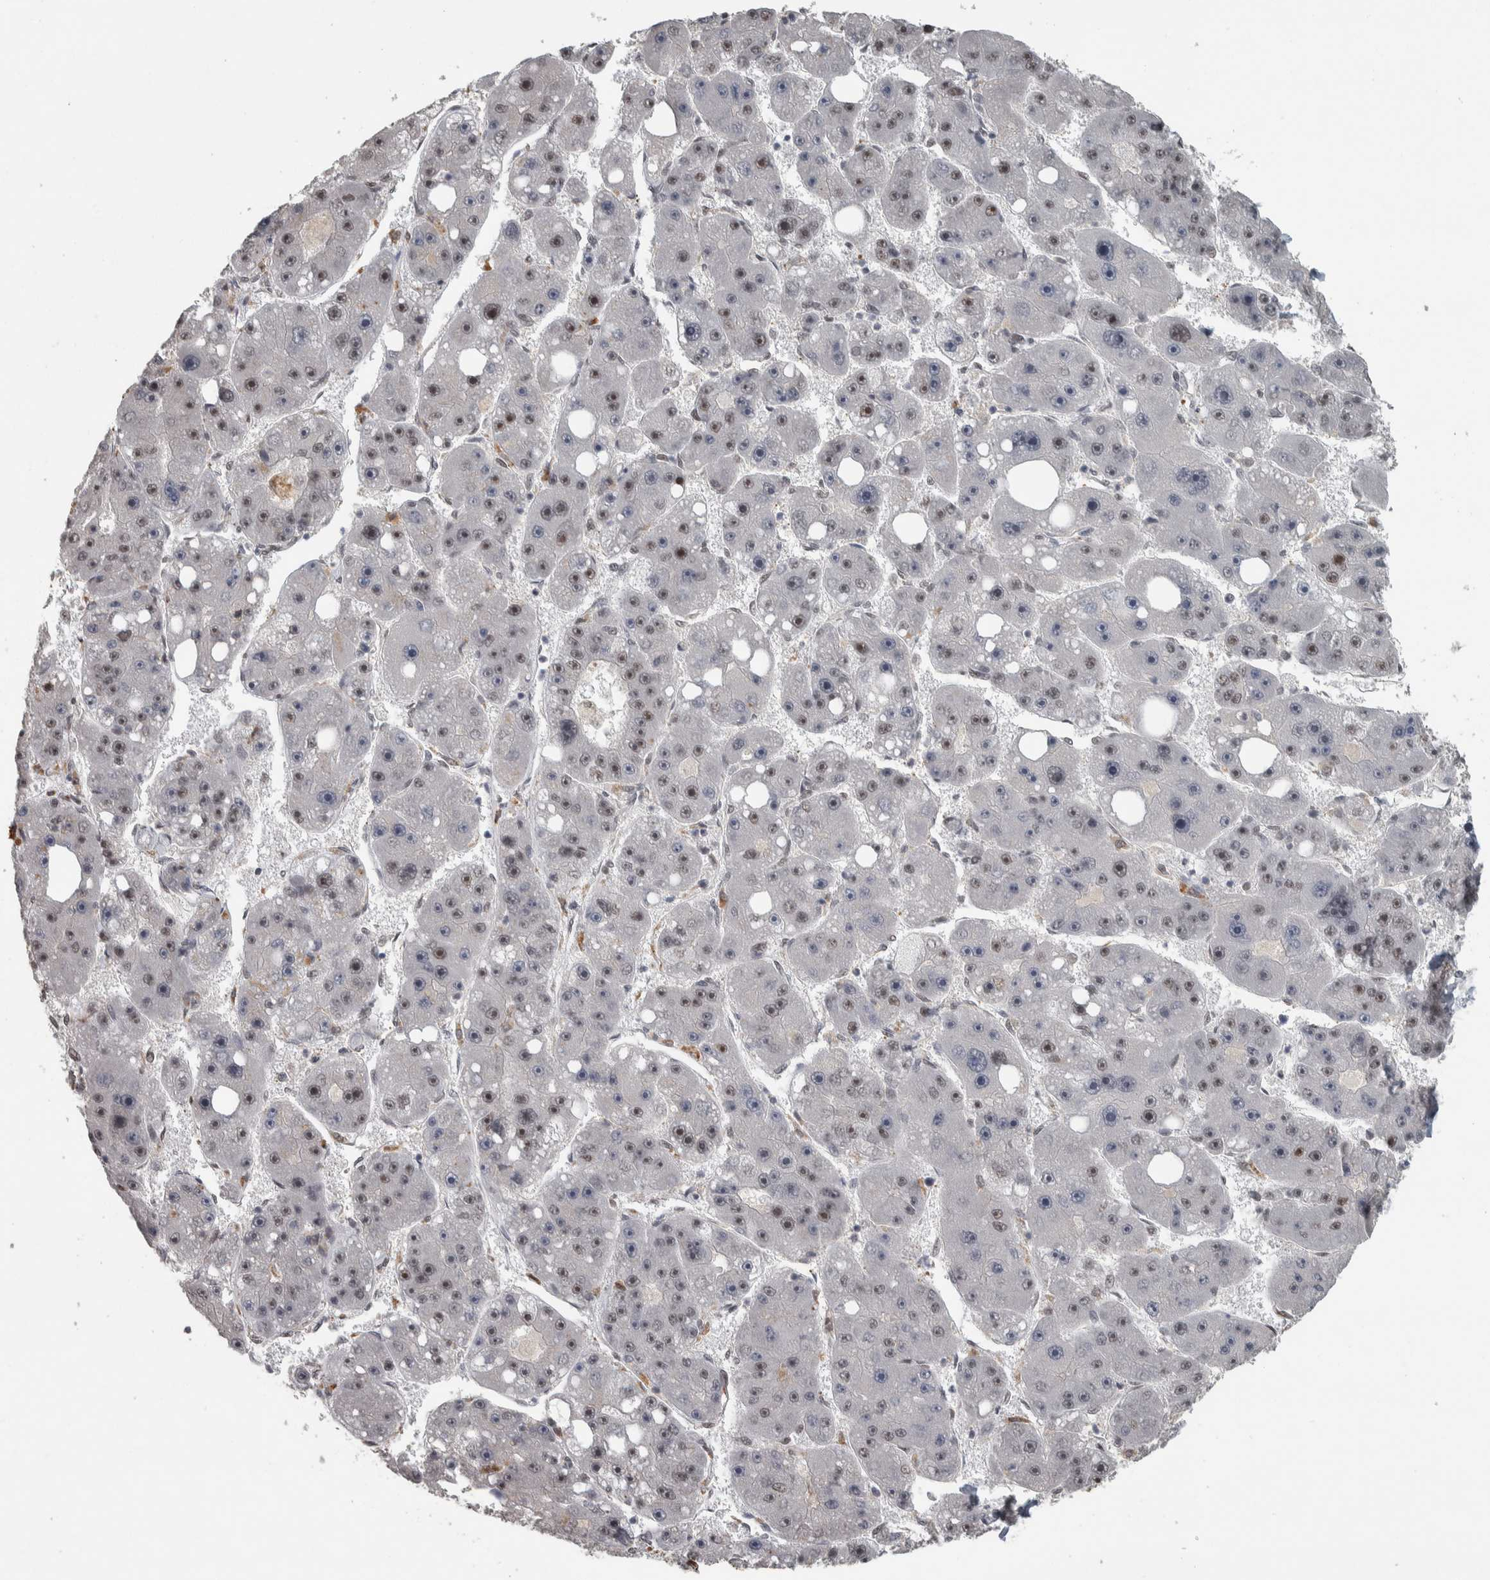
{"staining": {"intensity": "moderate", "quantity": "25%-75%", "location": "nuclear"}, "tissue": "liver cancer", "cell_type": "Tumor cells", "image_type": "cancer", "snomed": [{"axis": "morphology", "description": "Carcinoma, Hepatocellular, NOS"}, {"axis": "topography", "description": "Liver"}], "caption": "Tumor cells demonstrate moderate nuclear positivity in approximately 25%-75% of cells in liver cancer (hepatocellular carcinoma).", "gene": "DDX42", "patient": {"sex": "female", "age": 61}}